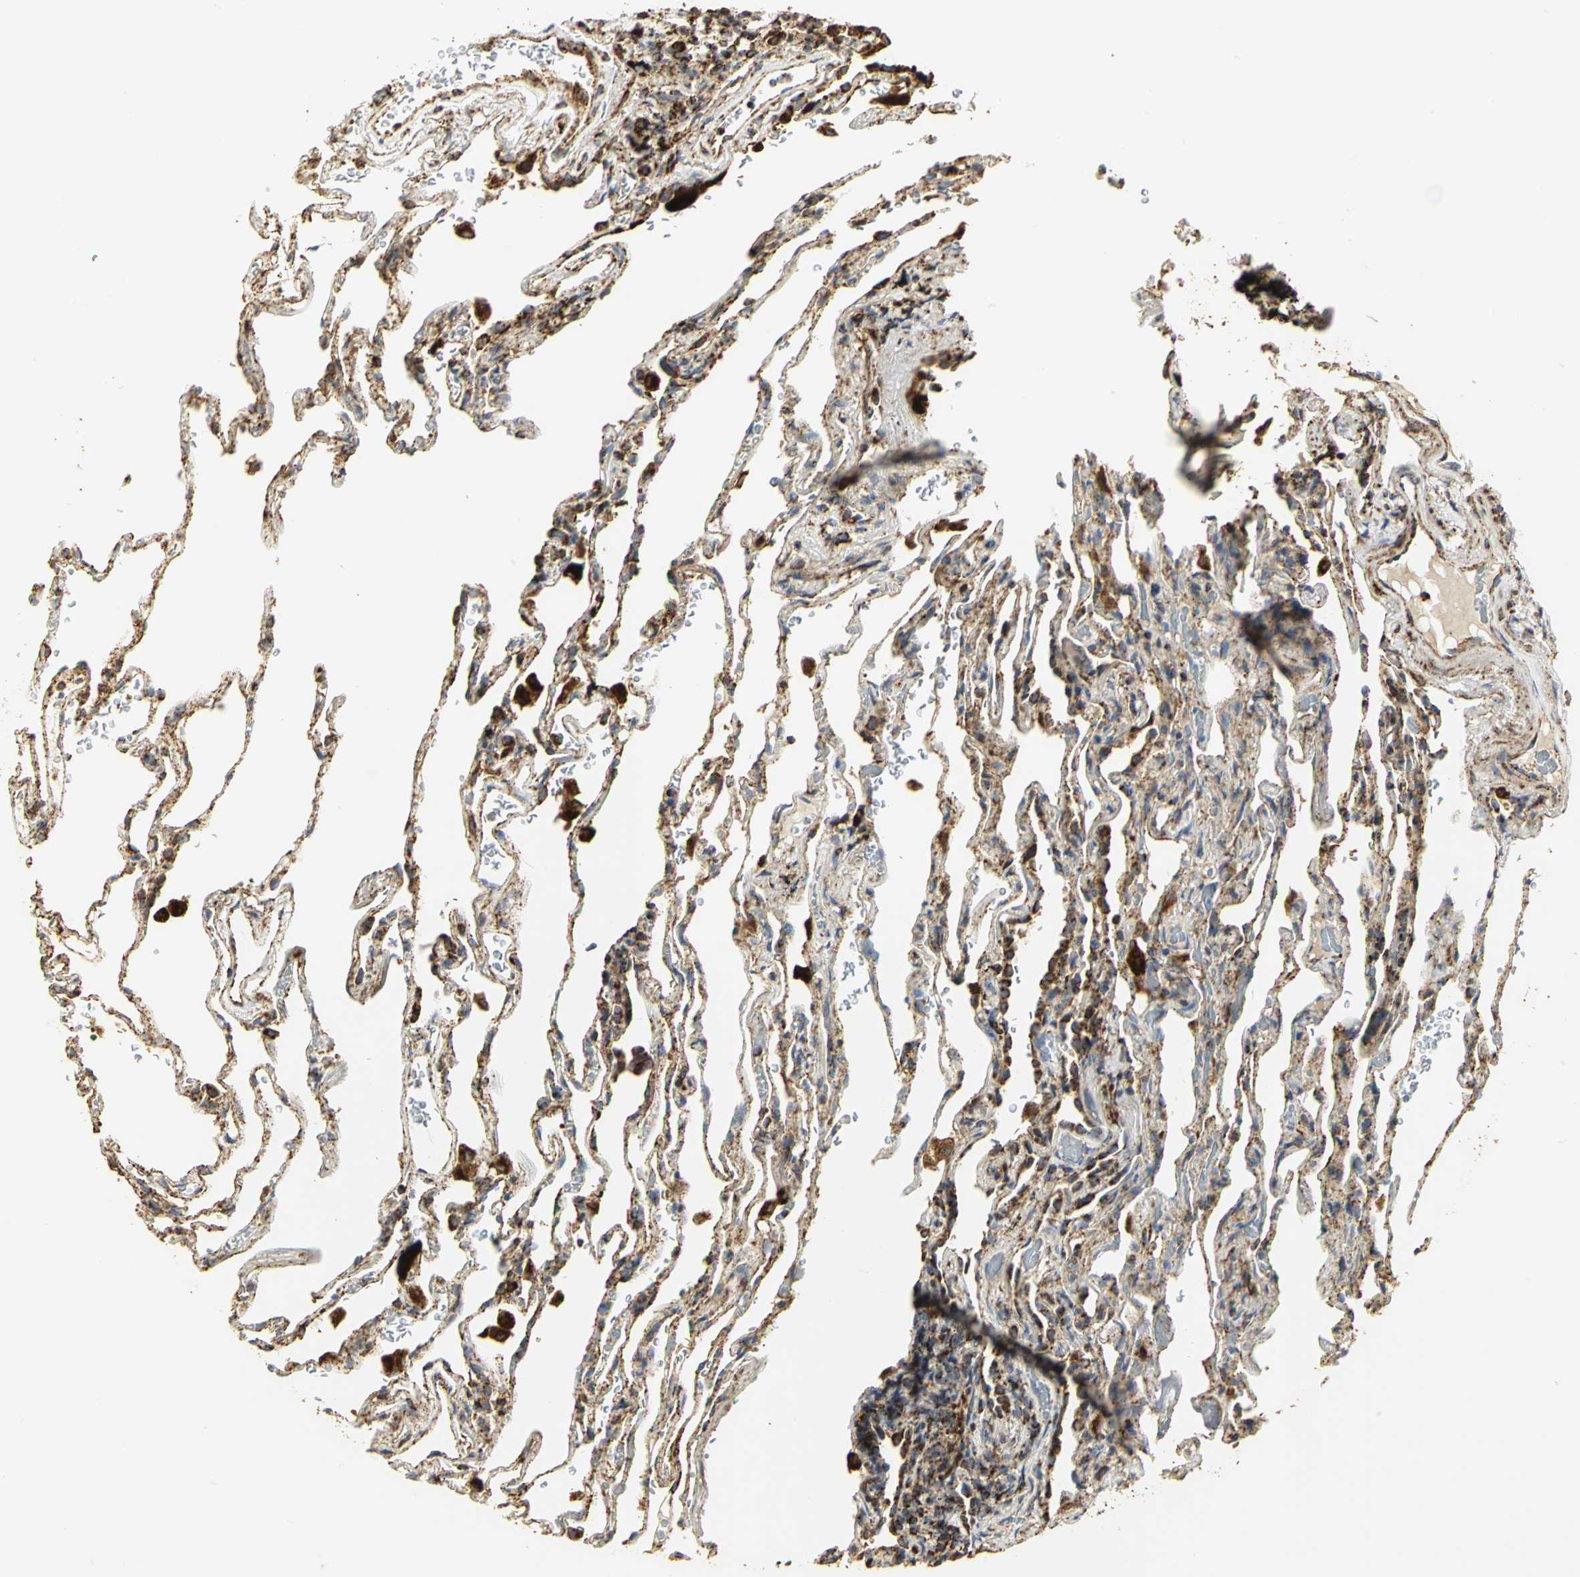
{"staining": {"intensity": "strong", "quantity": ">75%", "location": "cytoplasmic/membranous"}, "tissue": "lung", "cell_type": "Alveolar cells", "image_type": "normal", "snomed": [{"axis": "morphology", "description": "Normal tissue, NOS"}, {"axis": "morphology", "description": "Inflammation, NOS"}, {"axis": "topography", "description": "Lung"}], "caption": "Immunohistochemical staining of normal human lung displays strong cytoplasmic/membranous protein staining in approximately >75% of alveolar cells. The staining was performed using DAB, with brown indicating positive protein expression. Nuclei are stained blue with hematoxylin.", "gene": "VDAC1", "patient": {"sex": "male", "age": 69}}